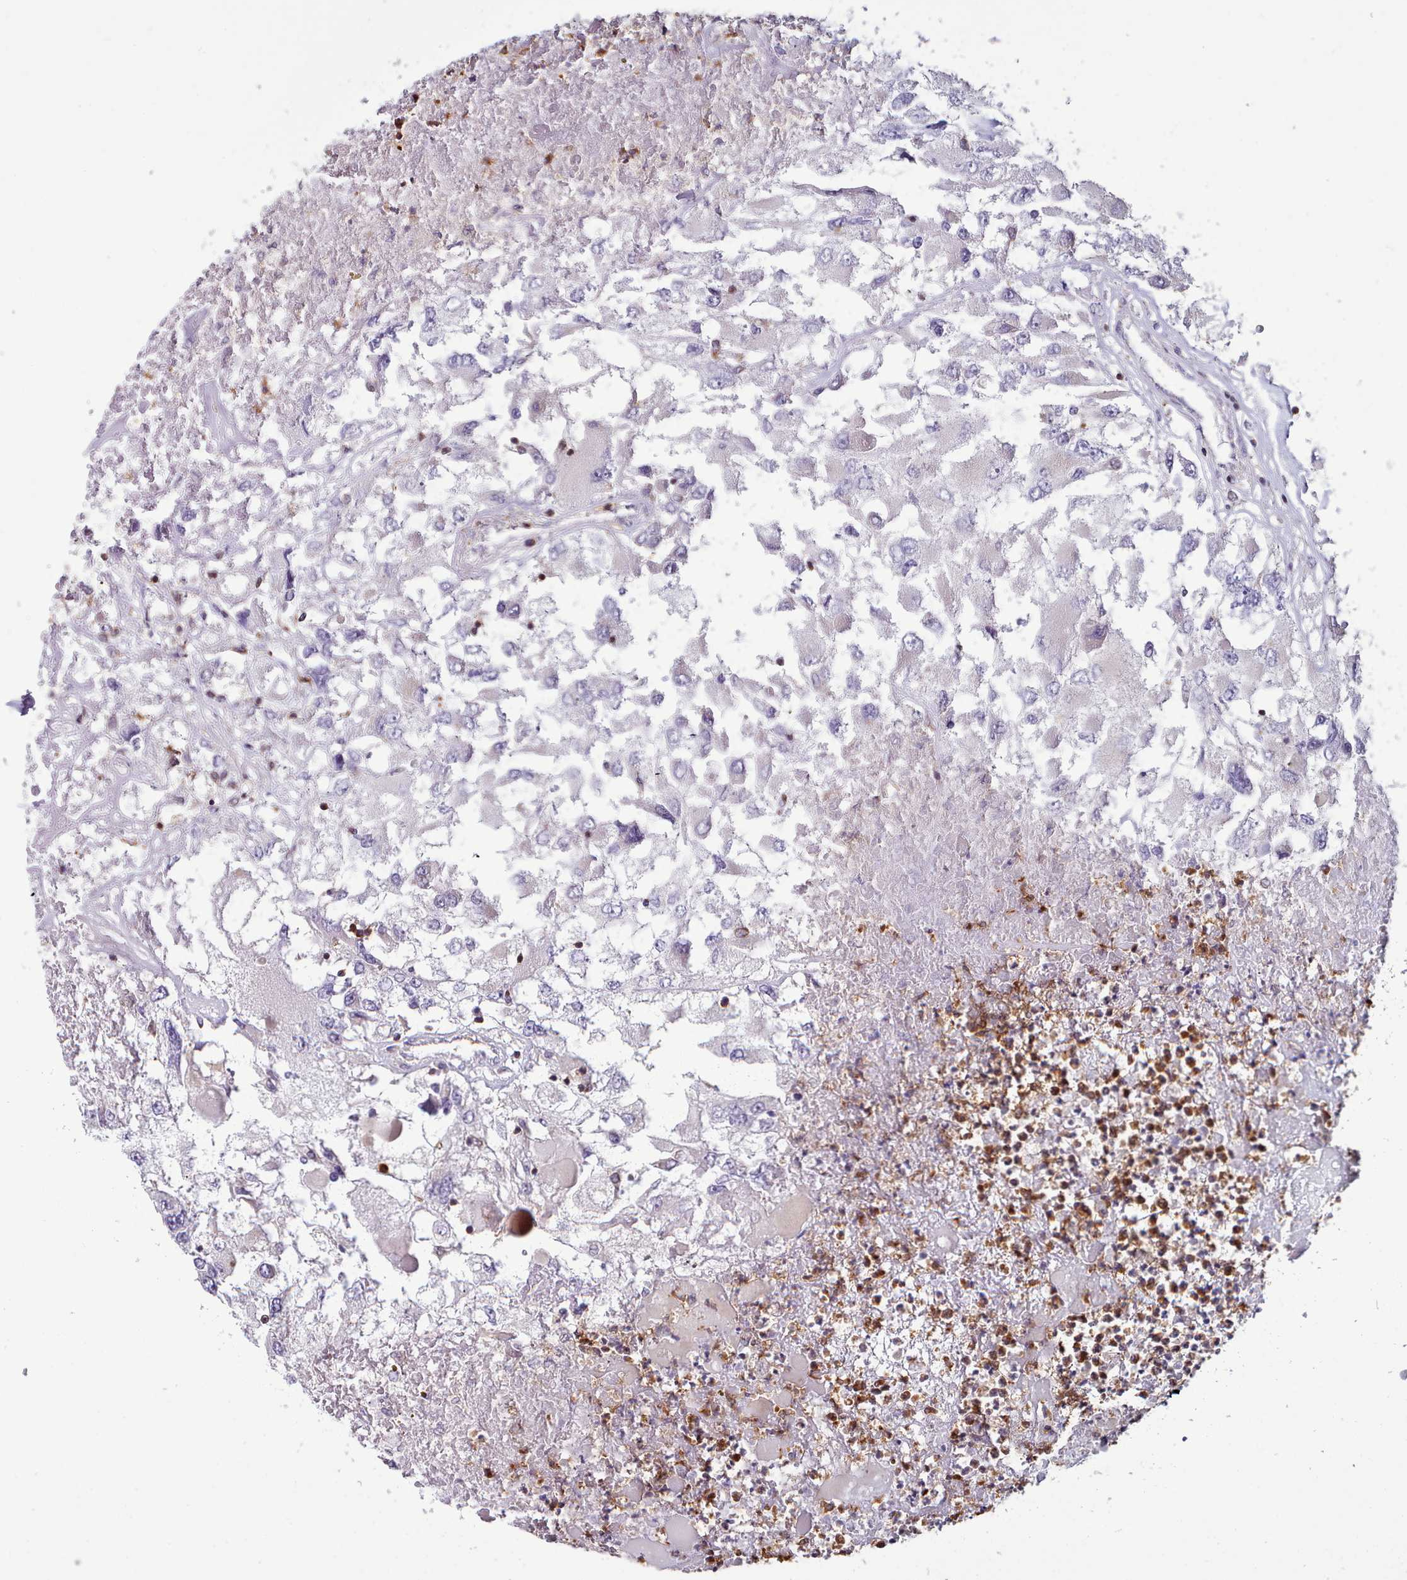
{"staining": {"intensity": "negative", "quantity": "none", "location": "none"}, "tissue": "renal cancer", "cell_type": "Tumor cells", "image_type": "cancer", "snomed": [{"axis": "morphology", "description": "Adenocarcinoma, NOS"}, {"axis": "topography", "description": "Kidney"}], "caption": "Histopathology image shows no protein positivity in tumor cells of renal adenocarcinoma tissue.", "gene": "RAC2", "patient": {"sex": "female", "age": 52}}